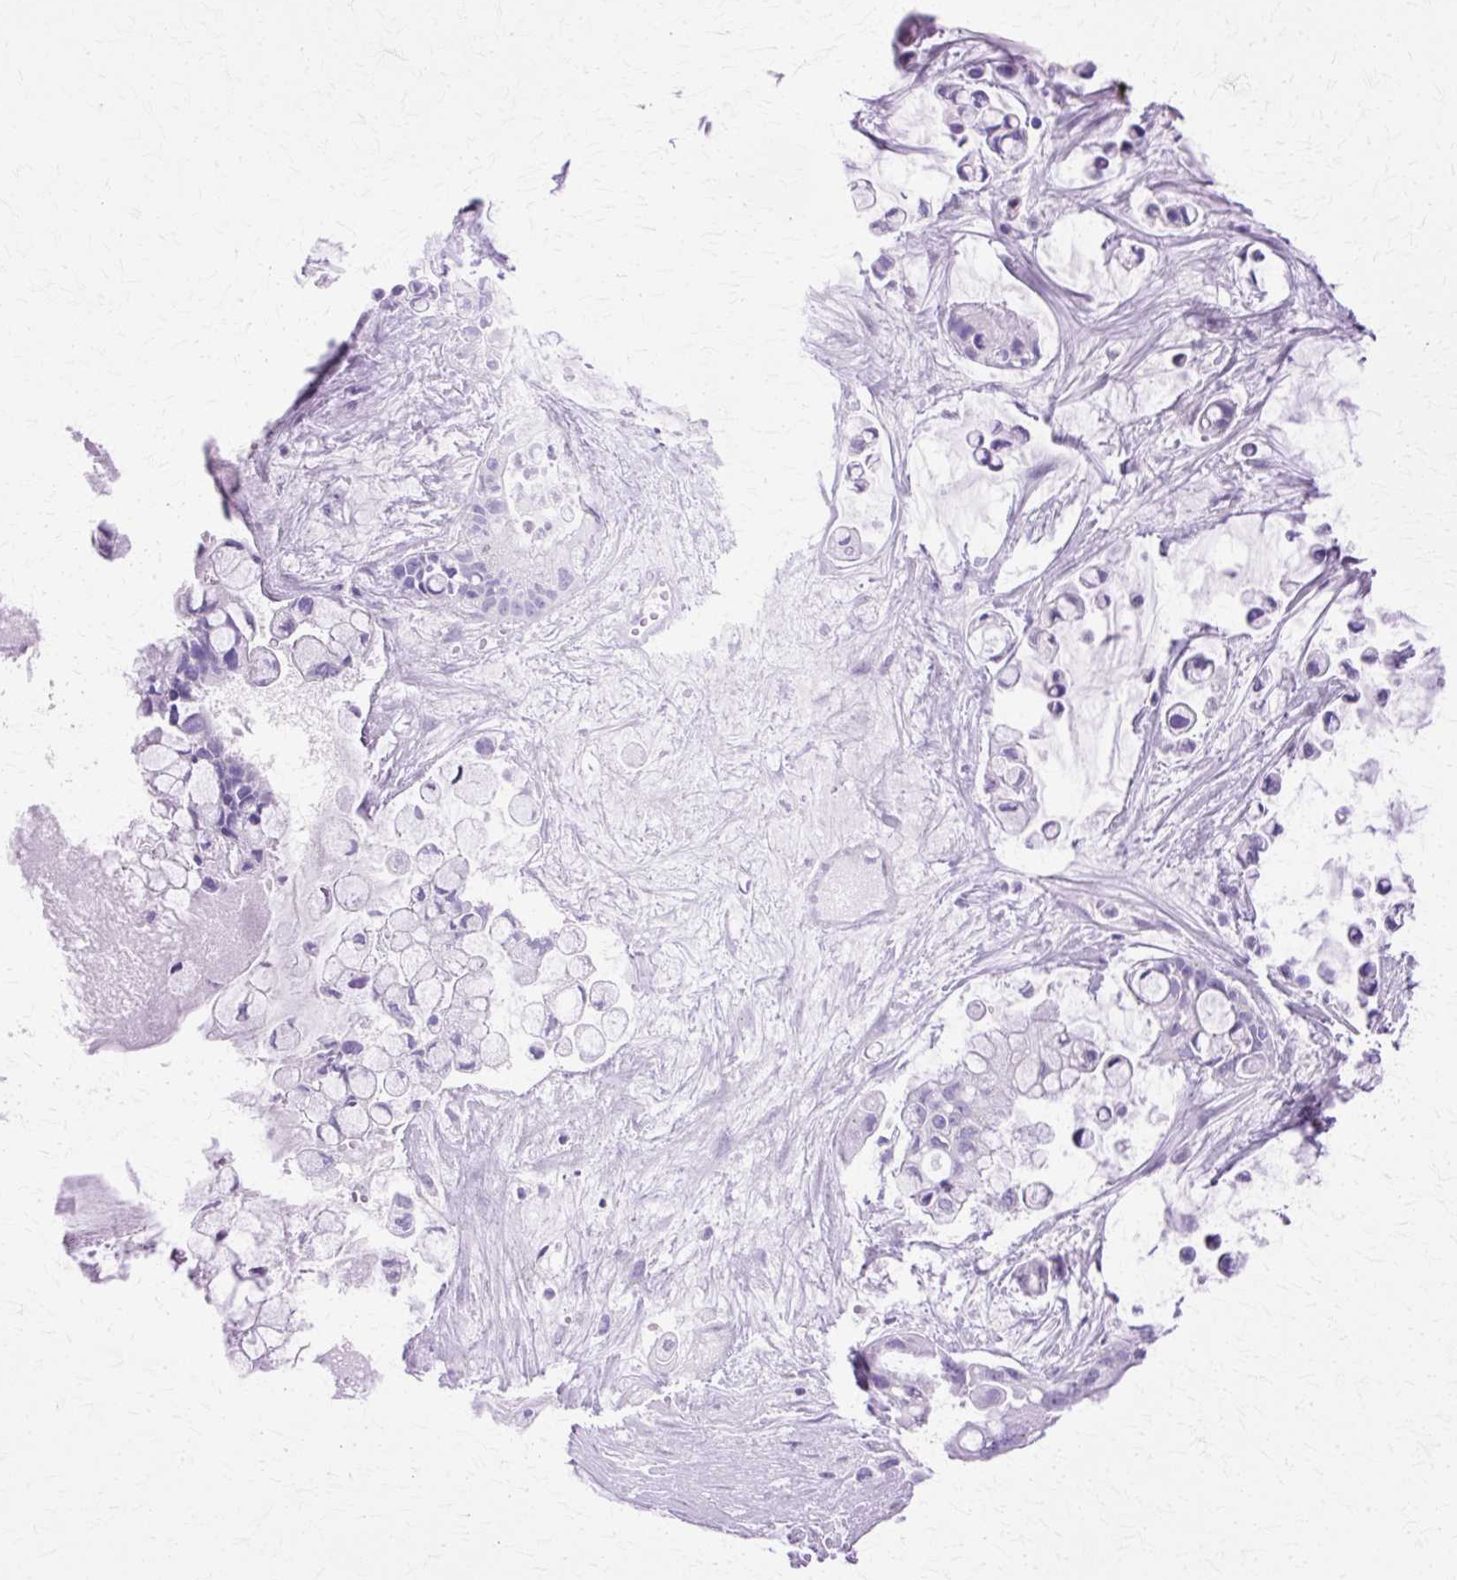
{"staining": {"intensity": "negative", "quantity": "none", "location": "none"}, "tissue": "ovarian cancer", "cell_type": "Tumor cells", "image_type": "cancer", "snomed": [{"axis": "morphology", "description": "Cystadenocarcinoma, mucinous, NOS"}, {"axis": "topography", "description": "Ovary"}], "caption": "Immunohistochemistry histopathology image of neoplastic tissue: ovarian cancer stained with DAB demonstrates no significant protein positivity in tumor cells. (DAB immunohistochemistry with hematoxylin counter stain).", "gene": "HSPA8", "patient": {"sex": "female", "age": 63}}